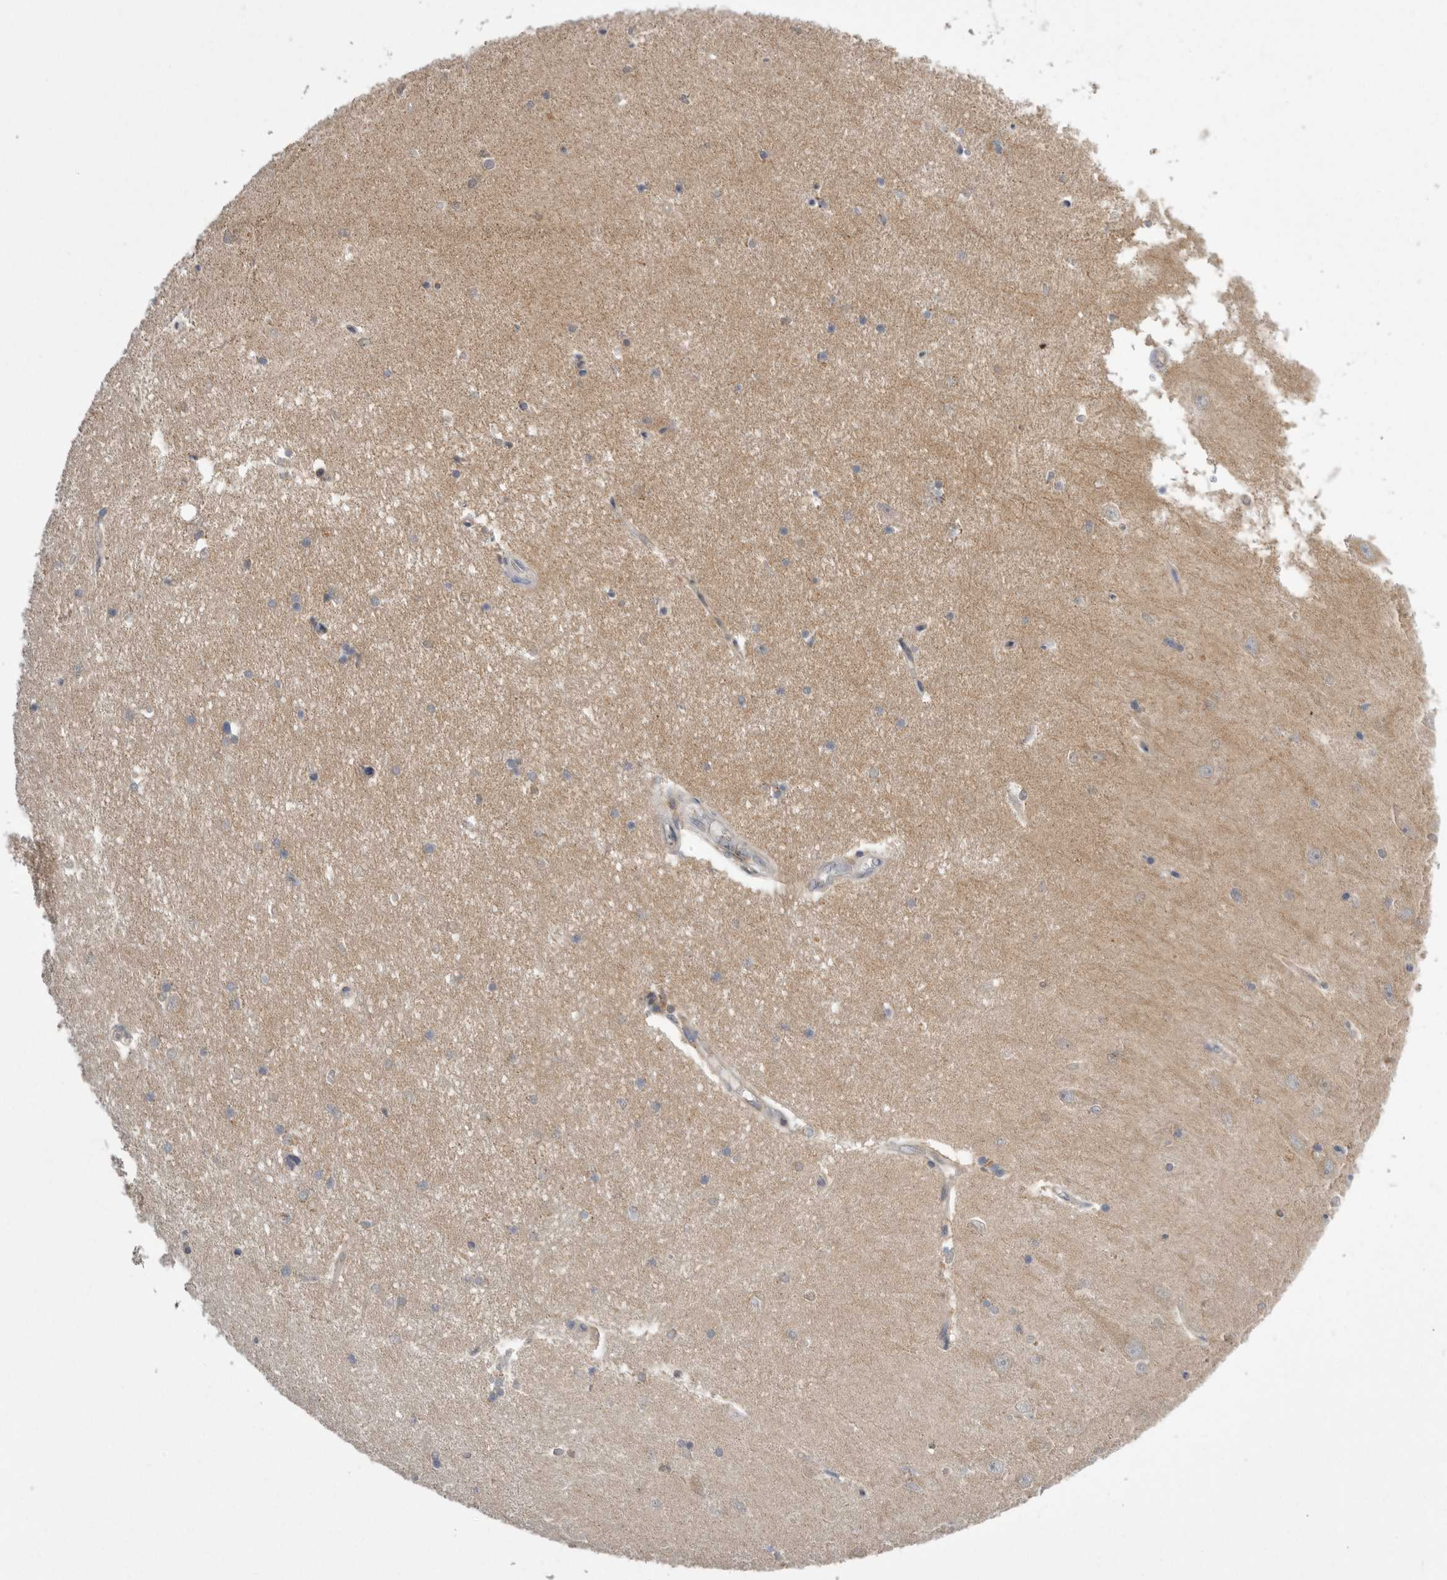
{"staining": {"intensity": "moderate", "quantity": "<25%", "location": "cytoplasmic/membranous"}, "tissue": "hippocampus", "cell_type": "Glial cells", "image_type": "normal", "snomed": [{"axis": "morphology", "description": "Normal tissue, NOS"}, {"axis": "topography", "description": "Hippocampus"}], "caption": "IHC (DAB) staining of benign human hippocampus demonstrates moderate cytoplasmic/membranous protein expression in approximately <25% of glial cells. (Stains: DAB in brown, nuclei in blue, Microscopy: brightfield microscopy at high magnification).", "gene": "KYAT3", "patient": {"sex": "male", "age": 45}}